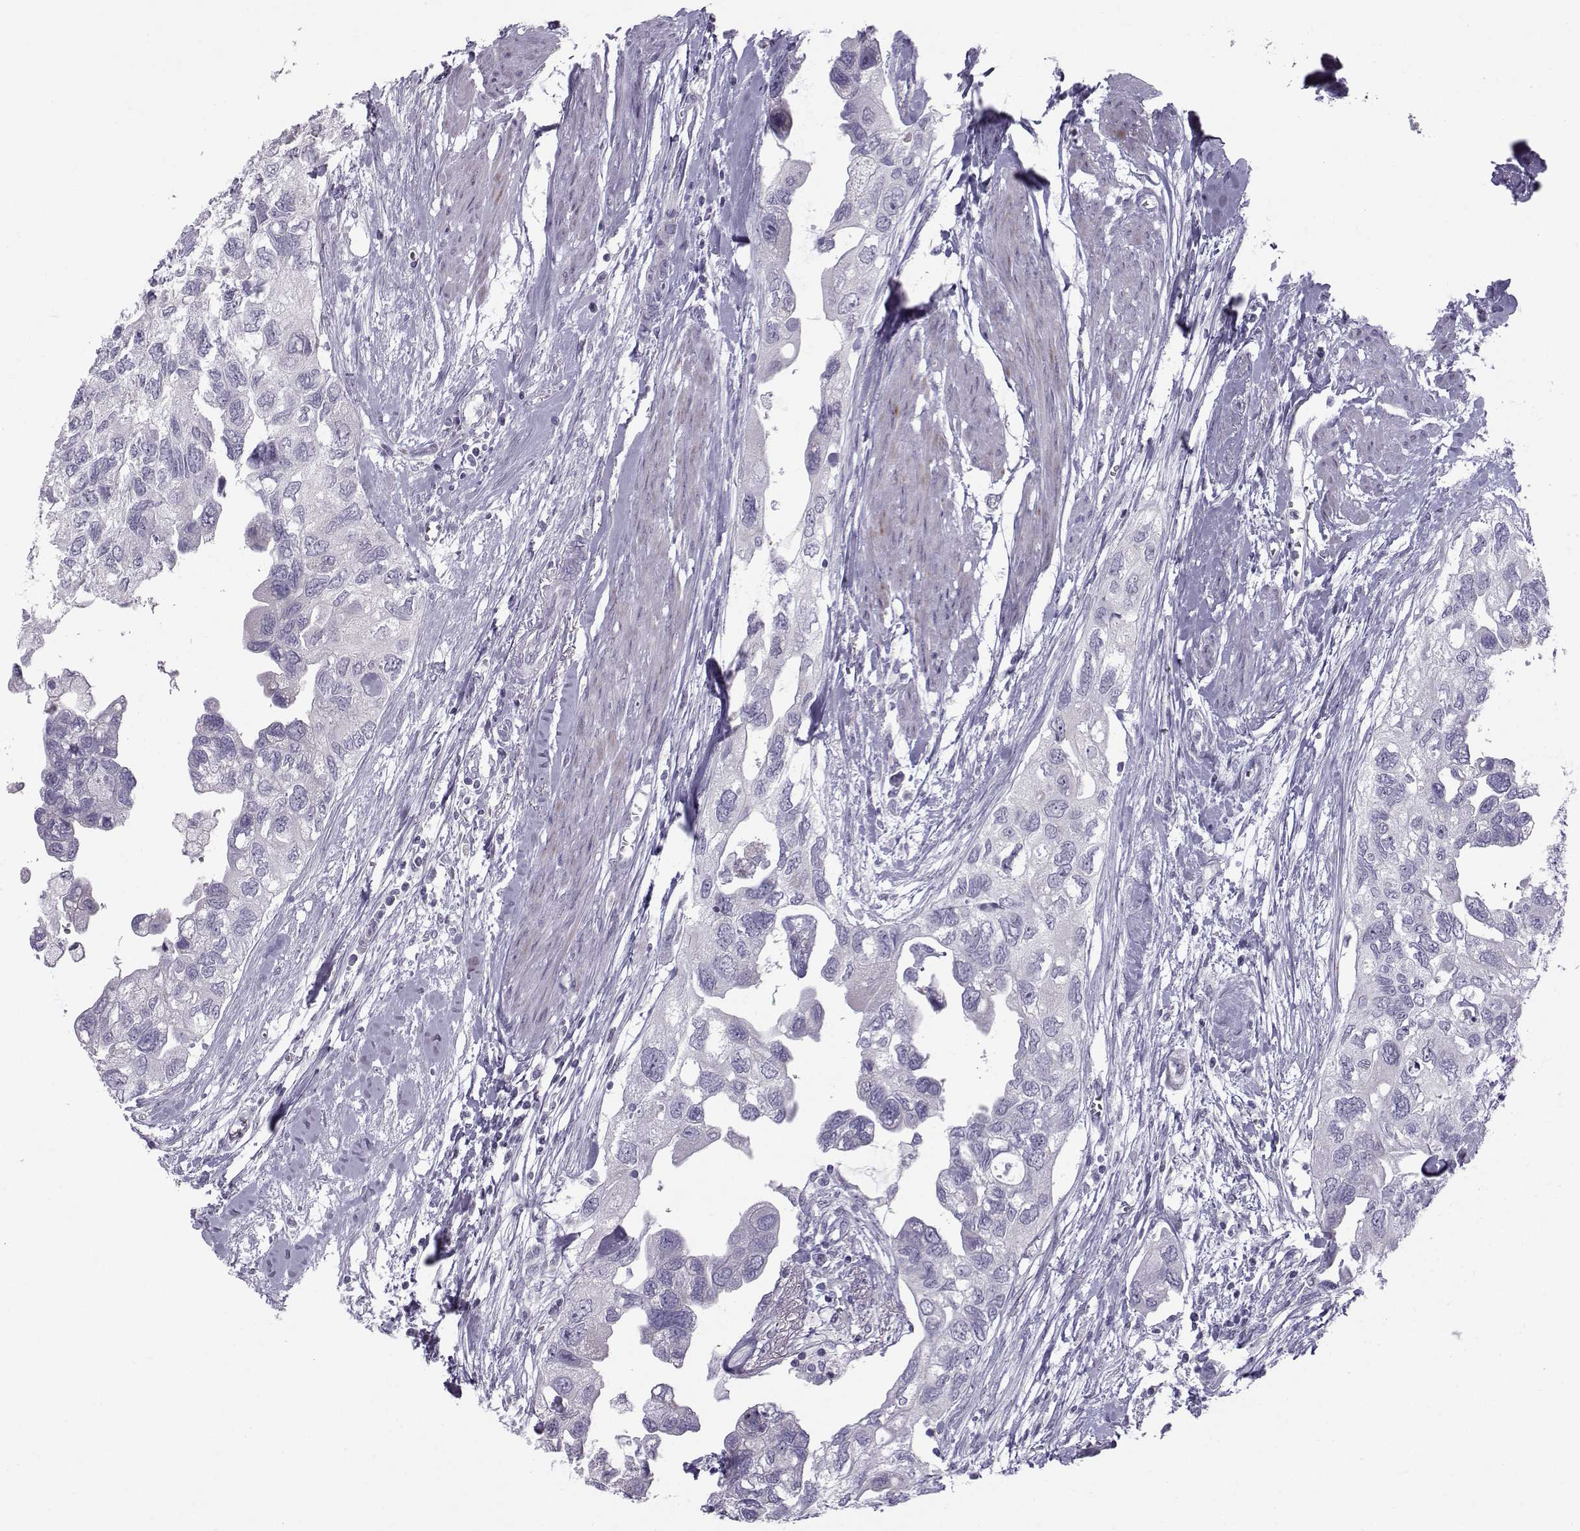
{"staining": {"intensity": "negative", "quantity": "none", "location": "none"}, "tissue": "urothelial cancer", "cell_type": "Tumor cells", "image_type": "cancer", "snomed": [{"axis": "morphology", "description": "Urothelial carcinoma, High grade"}, {"axis": "topography", "description": "Urinary bladder"}], "caption": "The histopathology image demonstrates no significant staining in tumor cells of urothelial carcinoma (high-grade). (Stains: DAB (3,3'-diaminobenzidine) IHC with hematoxylin counter stain, Microscopy: brightfield microscopy at high magnification).", "gene": "DMRT3", "patient": {"sex": "male", "age": 59}}